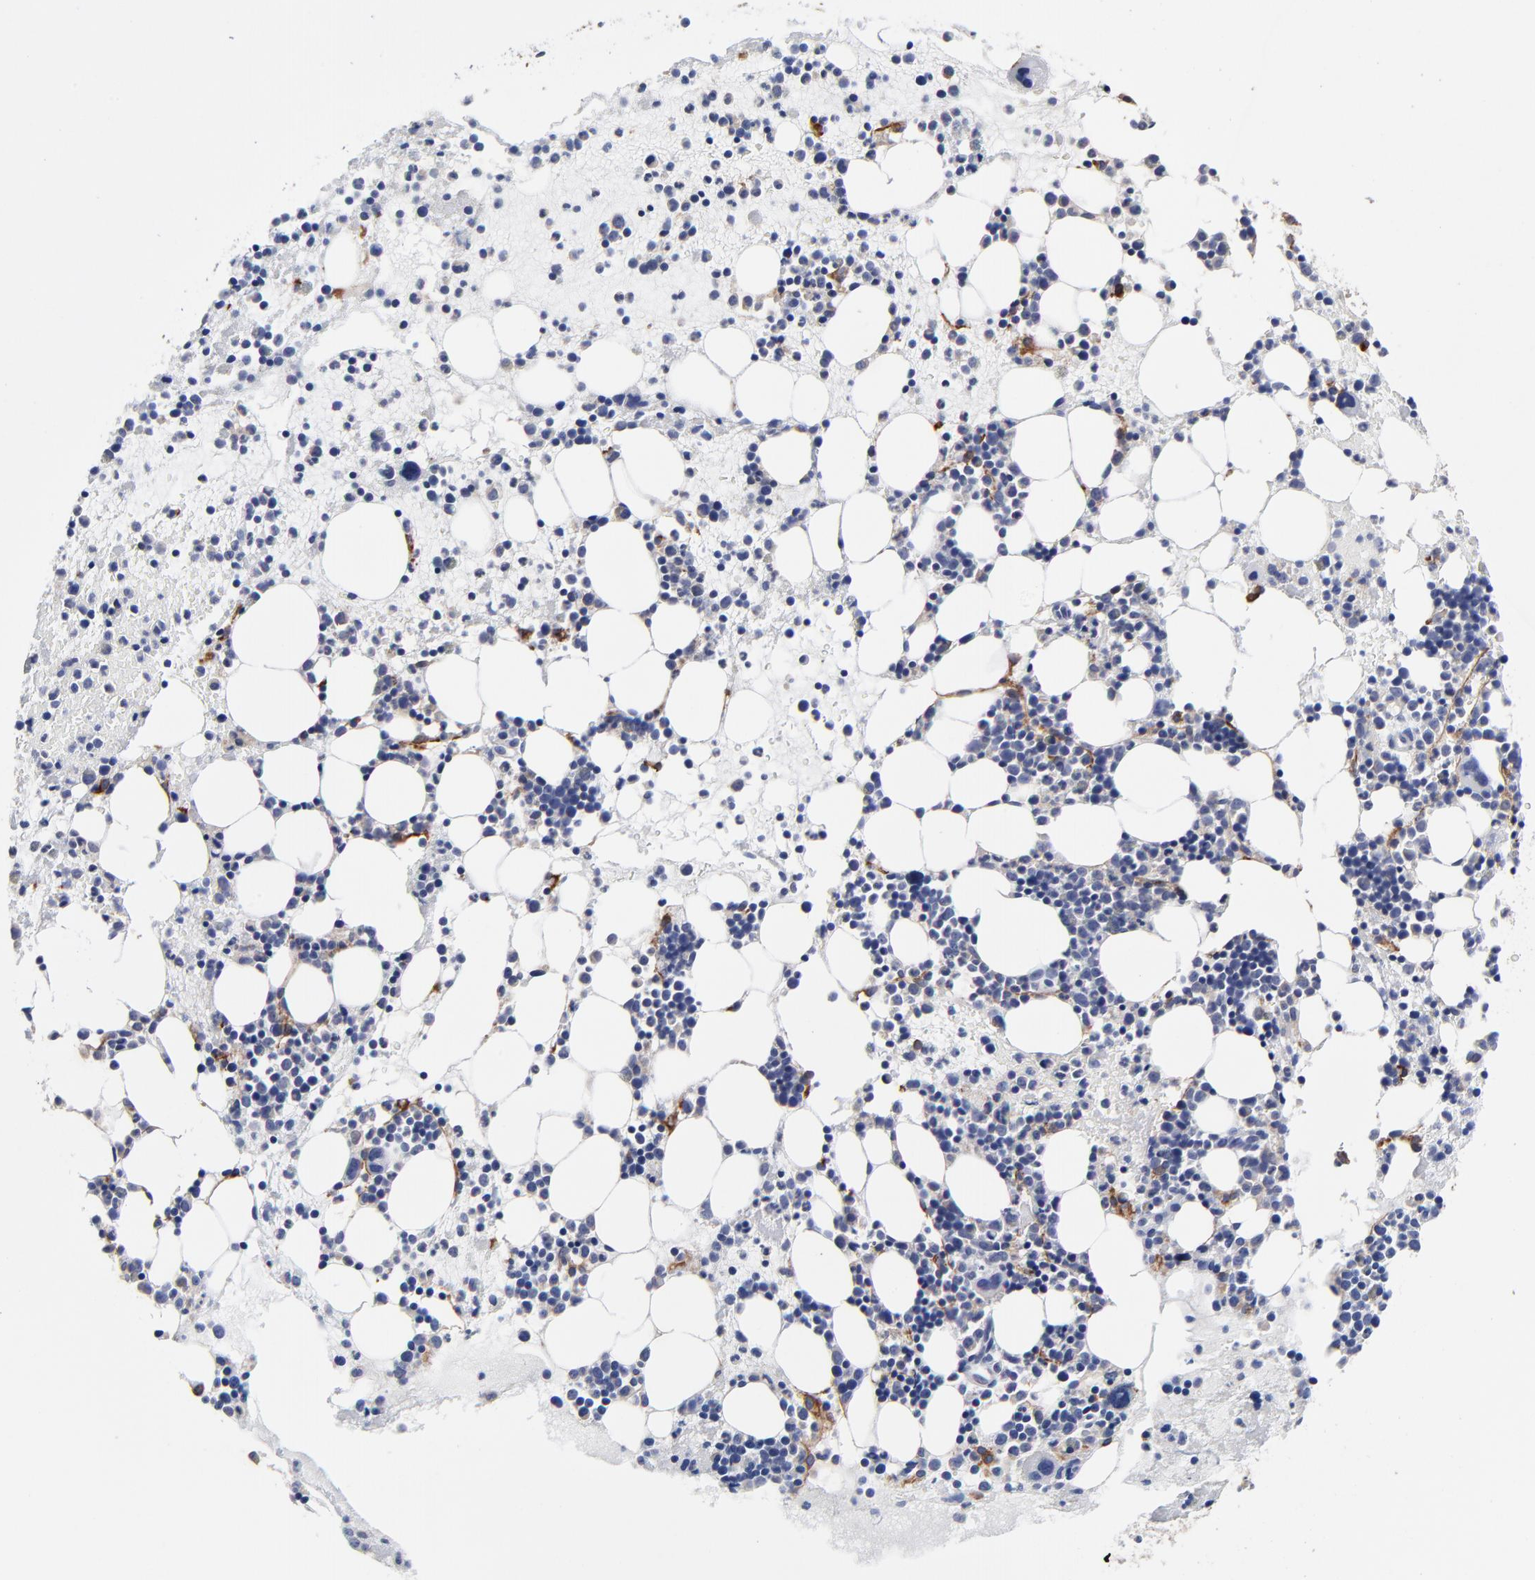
{"staining": {"intensity": "negative", "quantity": "none", "location": "none"}, "tissue": "bone marrow", "cell_type": "Hematopoietic cells", "image_type": "normal", "snomed": [{"axis": "morphology", "description": "Normal tissue, NOS"}, {"axis": "topography", "description": "Bone marrow"}], "caption": "DAB immunohistochemical staining of unremarkable human bone marrow demonstrates no significant positivity in hematopoietic cells.", "gene": "CXADR", "patient": {"sex": "male", "age": 15}}